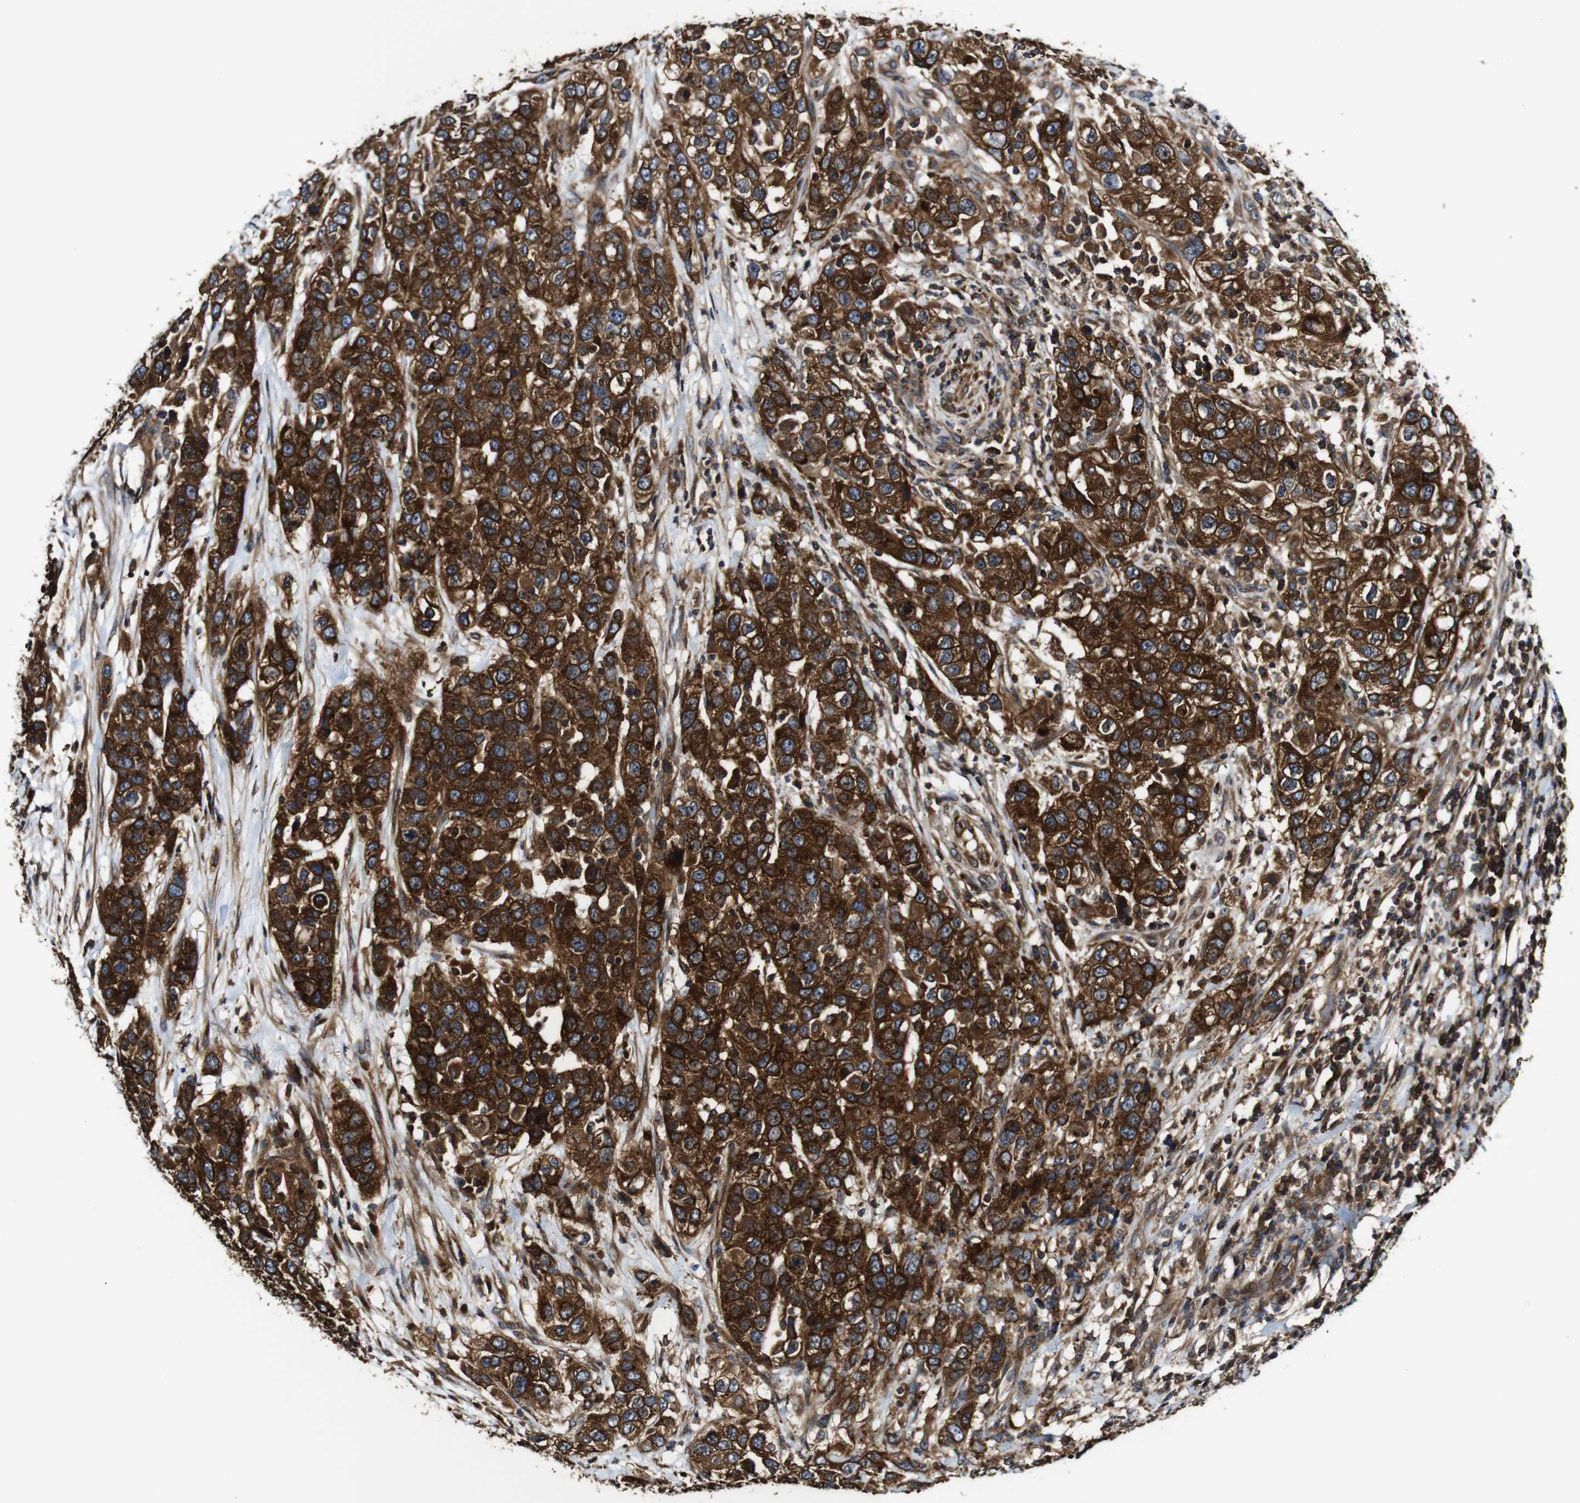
{"staining": {"intensity": "strong", "quantity": ">75%", "location": "cytoplasmic/membranous"}, "tissue": "urothelial cancer", "cell_type": "Tumor cells", "image_type": "cancer", "snomed": [{"axis": "morphology", "description": "Urothelial carcinoma, High grade"}, {"axis": "topography", "description": "Urinary bladder"}], "caption": "Immunohistochemistry micrograph of neoplastic tissue: high-grade urothelial carcinoma stained using immunohistochemistry (IHC) demonstrates high levels of strong protein expression localized specifically in the cytoplasmic/membranous of tumor cells, appearing as a cytoplasmic/membranous brown color.", "gene": "TNIK", "patient": {"sex": "female", "age": 80}}